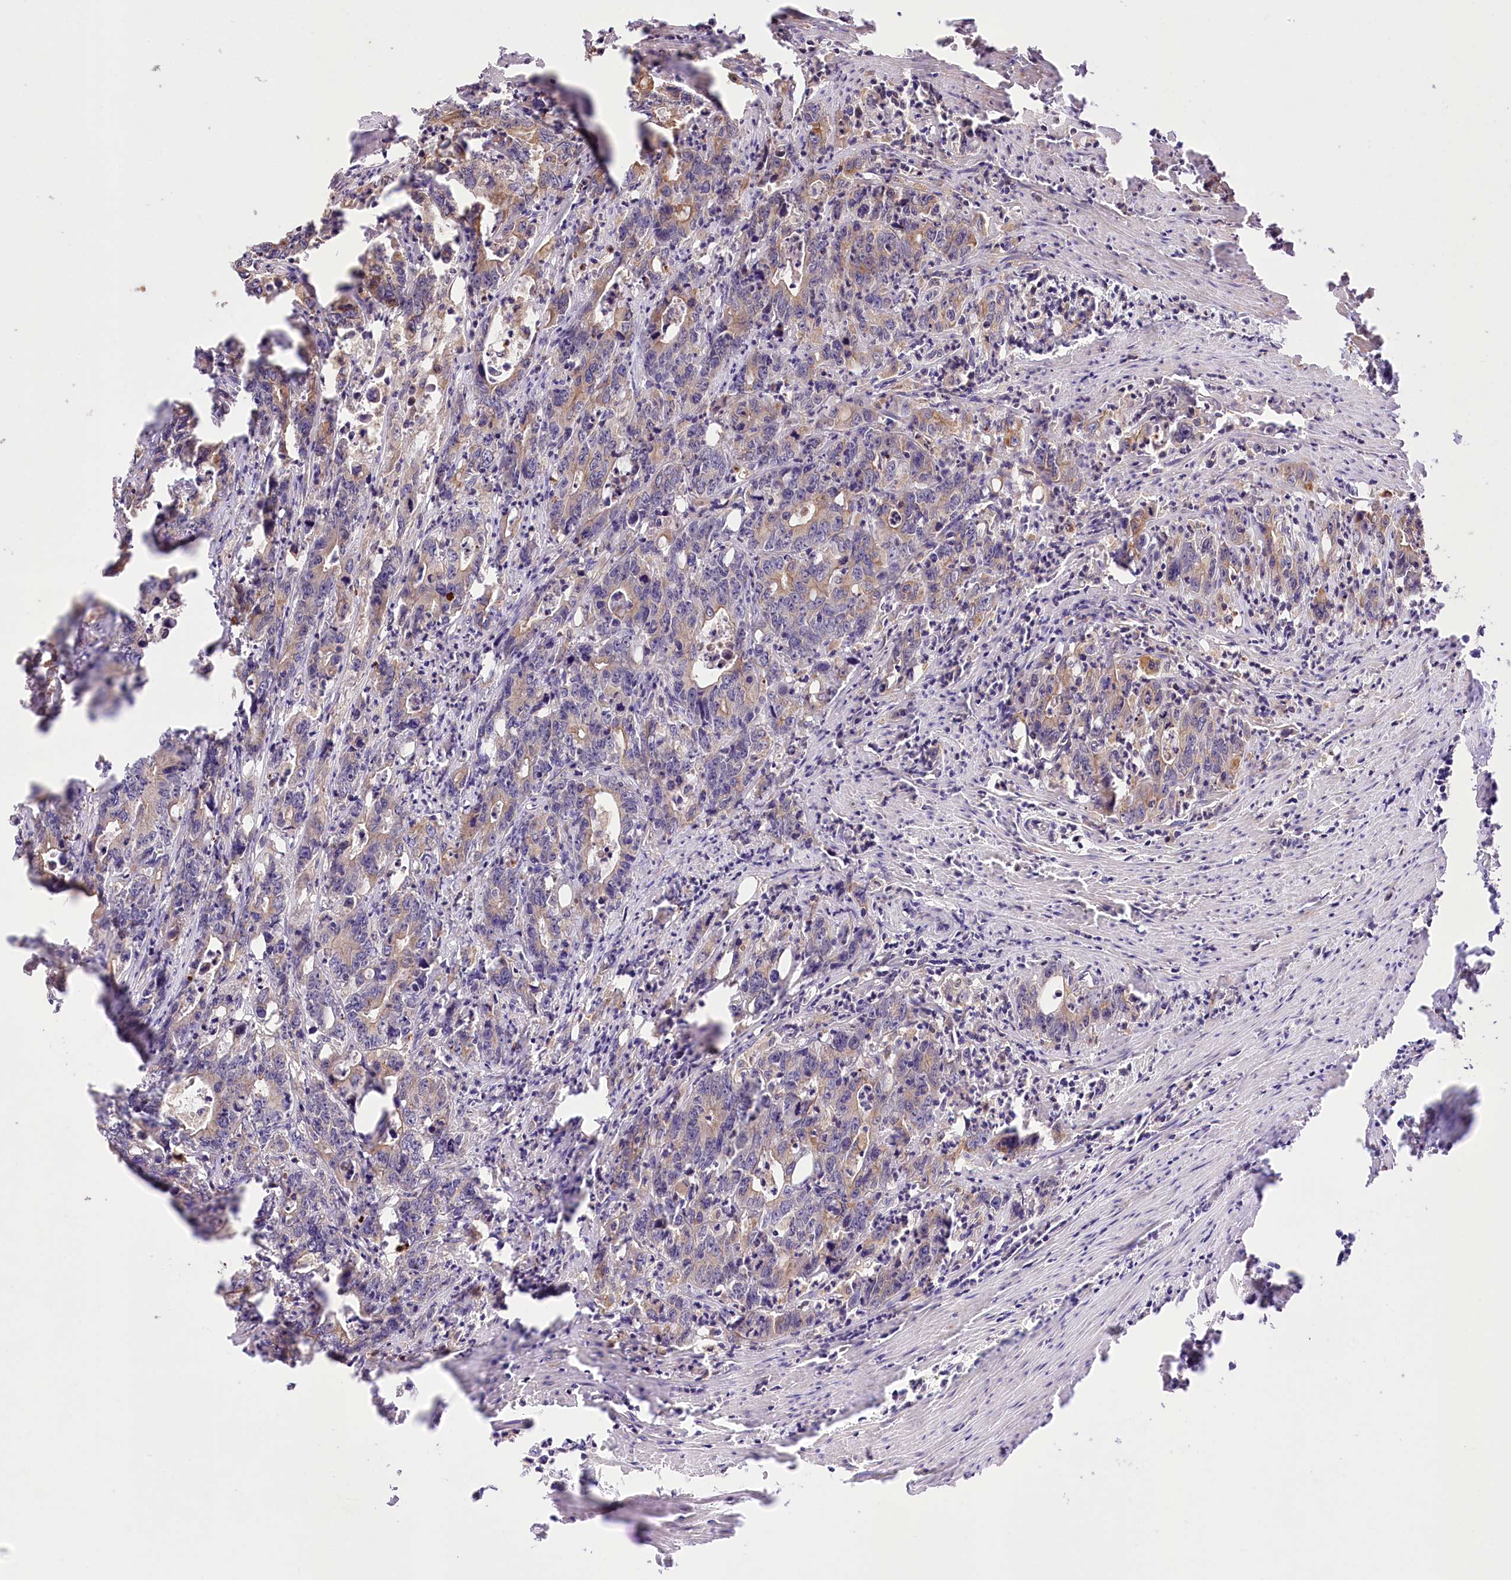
{"staining": {"intensity": "weak", "quantity": "25%-75%", "location": "cytoplasmic/membranous"}, "tissue": "colorectal cancer", "cell_type": "Tumor cells", "image_type": "cancer", "snomed": [{"axis": "morphology", "description": "Adenocarcinoma, NOS"}, {"axis": "topography", "description": "Colon"}], "caption": "Protein expression by immunohistochemistry (IHC) demonstrates weak cytoplasmic/membranous positivity in about 25%-75% of tumor cells in colorectal adenocarcinoma.", "gene": "HELT", "patient": {"sex": "female", "age": 75}}